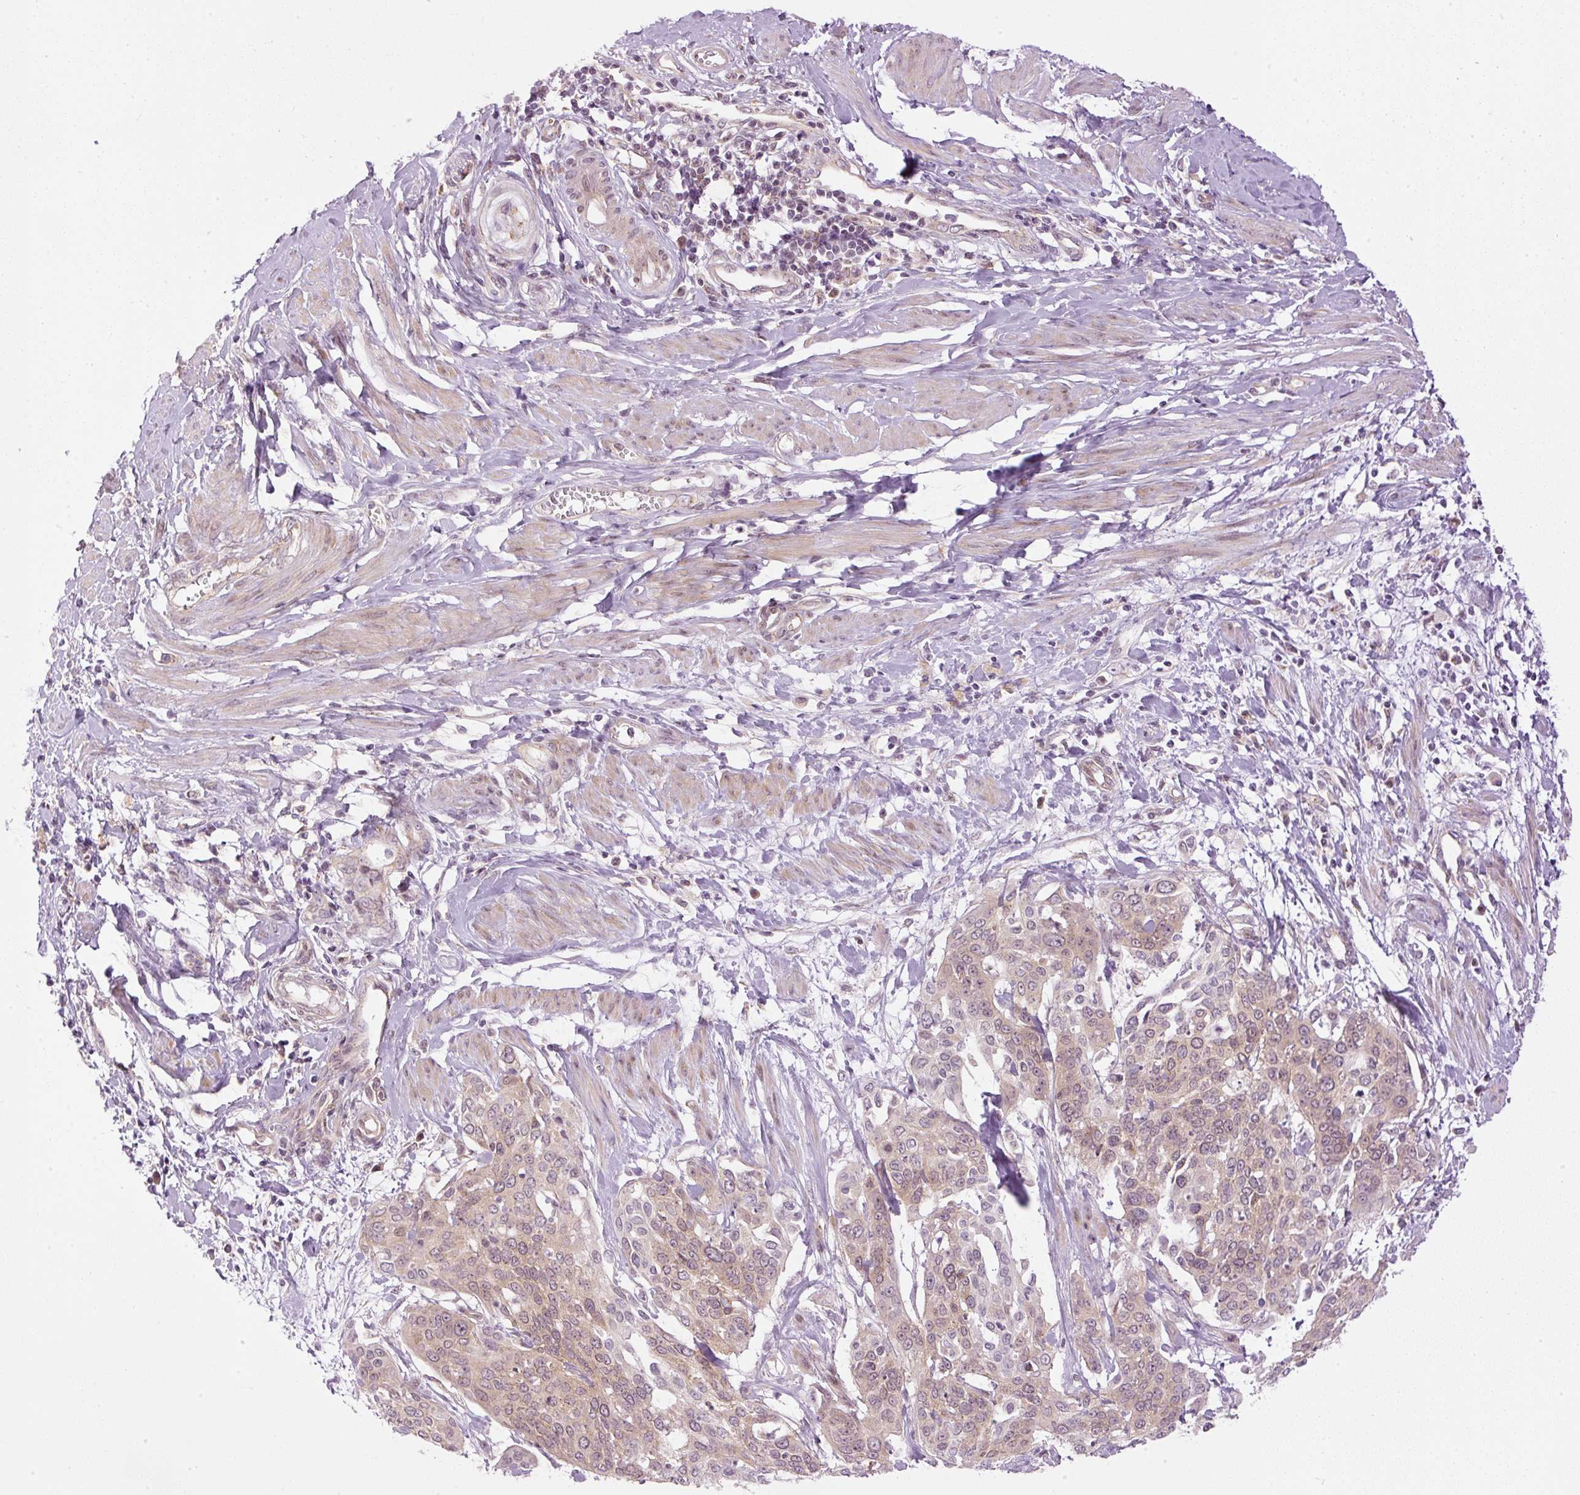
{"staining": {"intensity": "weak", "quantity": ">75%", "location": "cytoplasmic/membranous"}, "tissue": "cervical cancer", "cell_type": "Tumor cells", "image_type": "cancer", "snomed": [{"axis": "morphology", "description": "Squamous cell carcinoma, NOS"}, {"axis": "topography", "description": "Cervix"}], "caption": "Human squamous cell carcinoma (cervical) stained for a protein (brown) exhibits weak cytoplasmic/membranous positive staining in approximately >75% of tumor cells.", "gene": "MZT2B", "patient": {"sex": "female", "age": 44}}